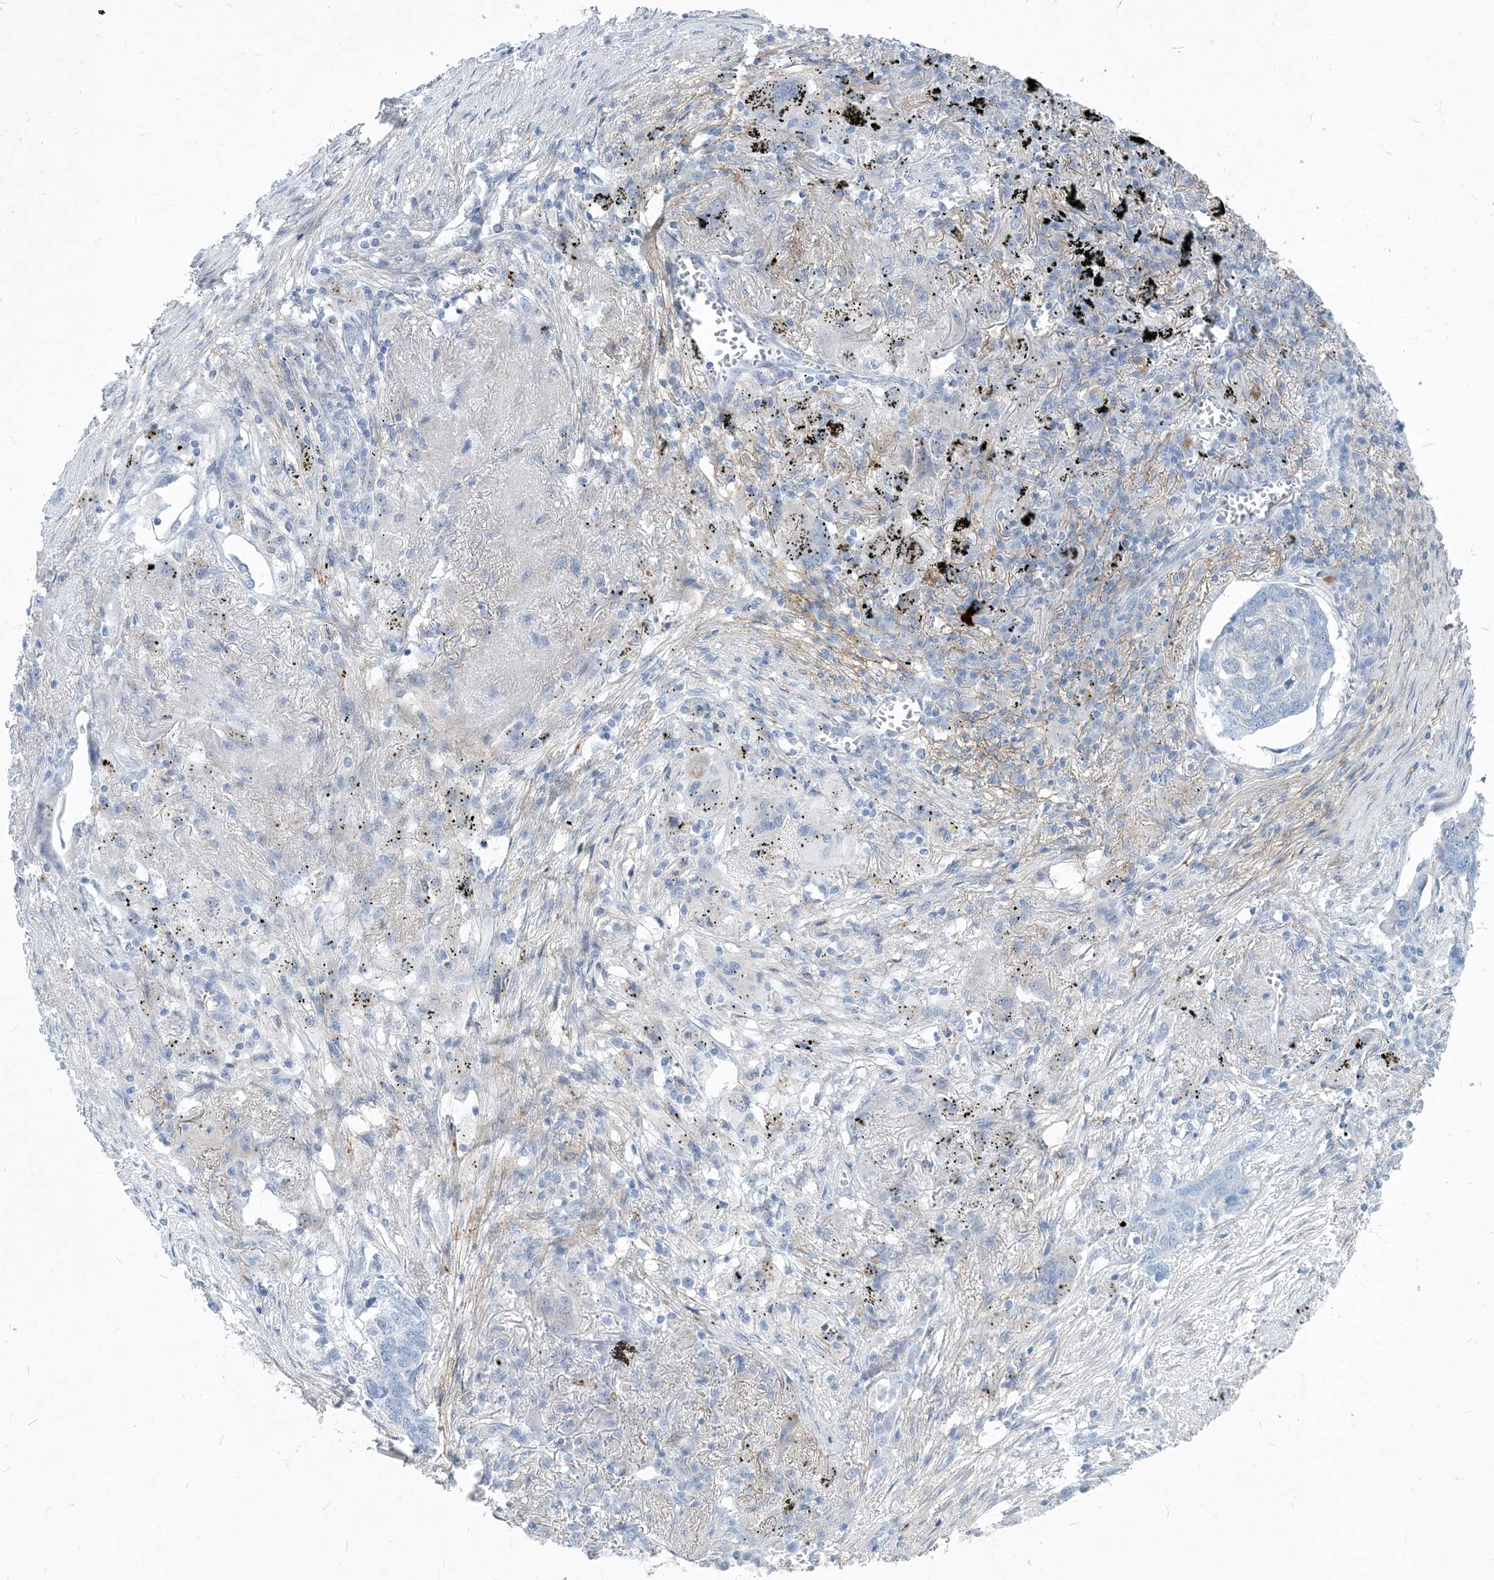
{"staining": {"intensity": "negative", "quantity": "none", "location": "none"}, "tissue": "lung cancer", "cell_type": "Tumor cells", "image_type": "cancer", "snomed": [{"axis": "morphology", "description": "Squamous cell carcinoma, NOS"}, {"axis": "topography", "description": "Lung"}], "caption": "Photomicrograph shows no significant protein positivity in tumor cells of lung squamous cell carcinoma.", "gene": "MOXD1", "patient": {"sex": "female", "age": 63}}